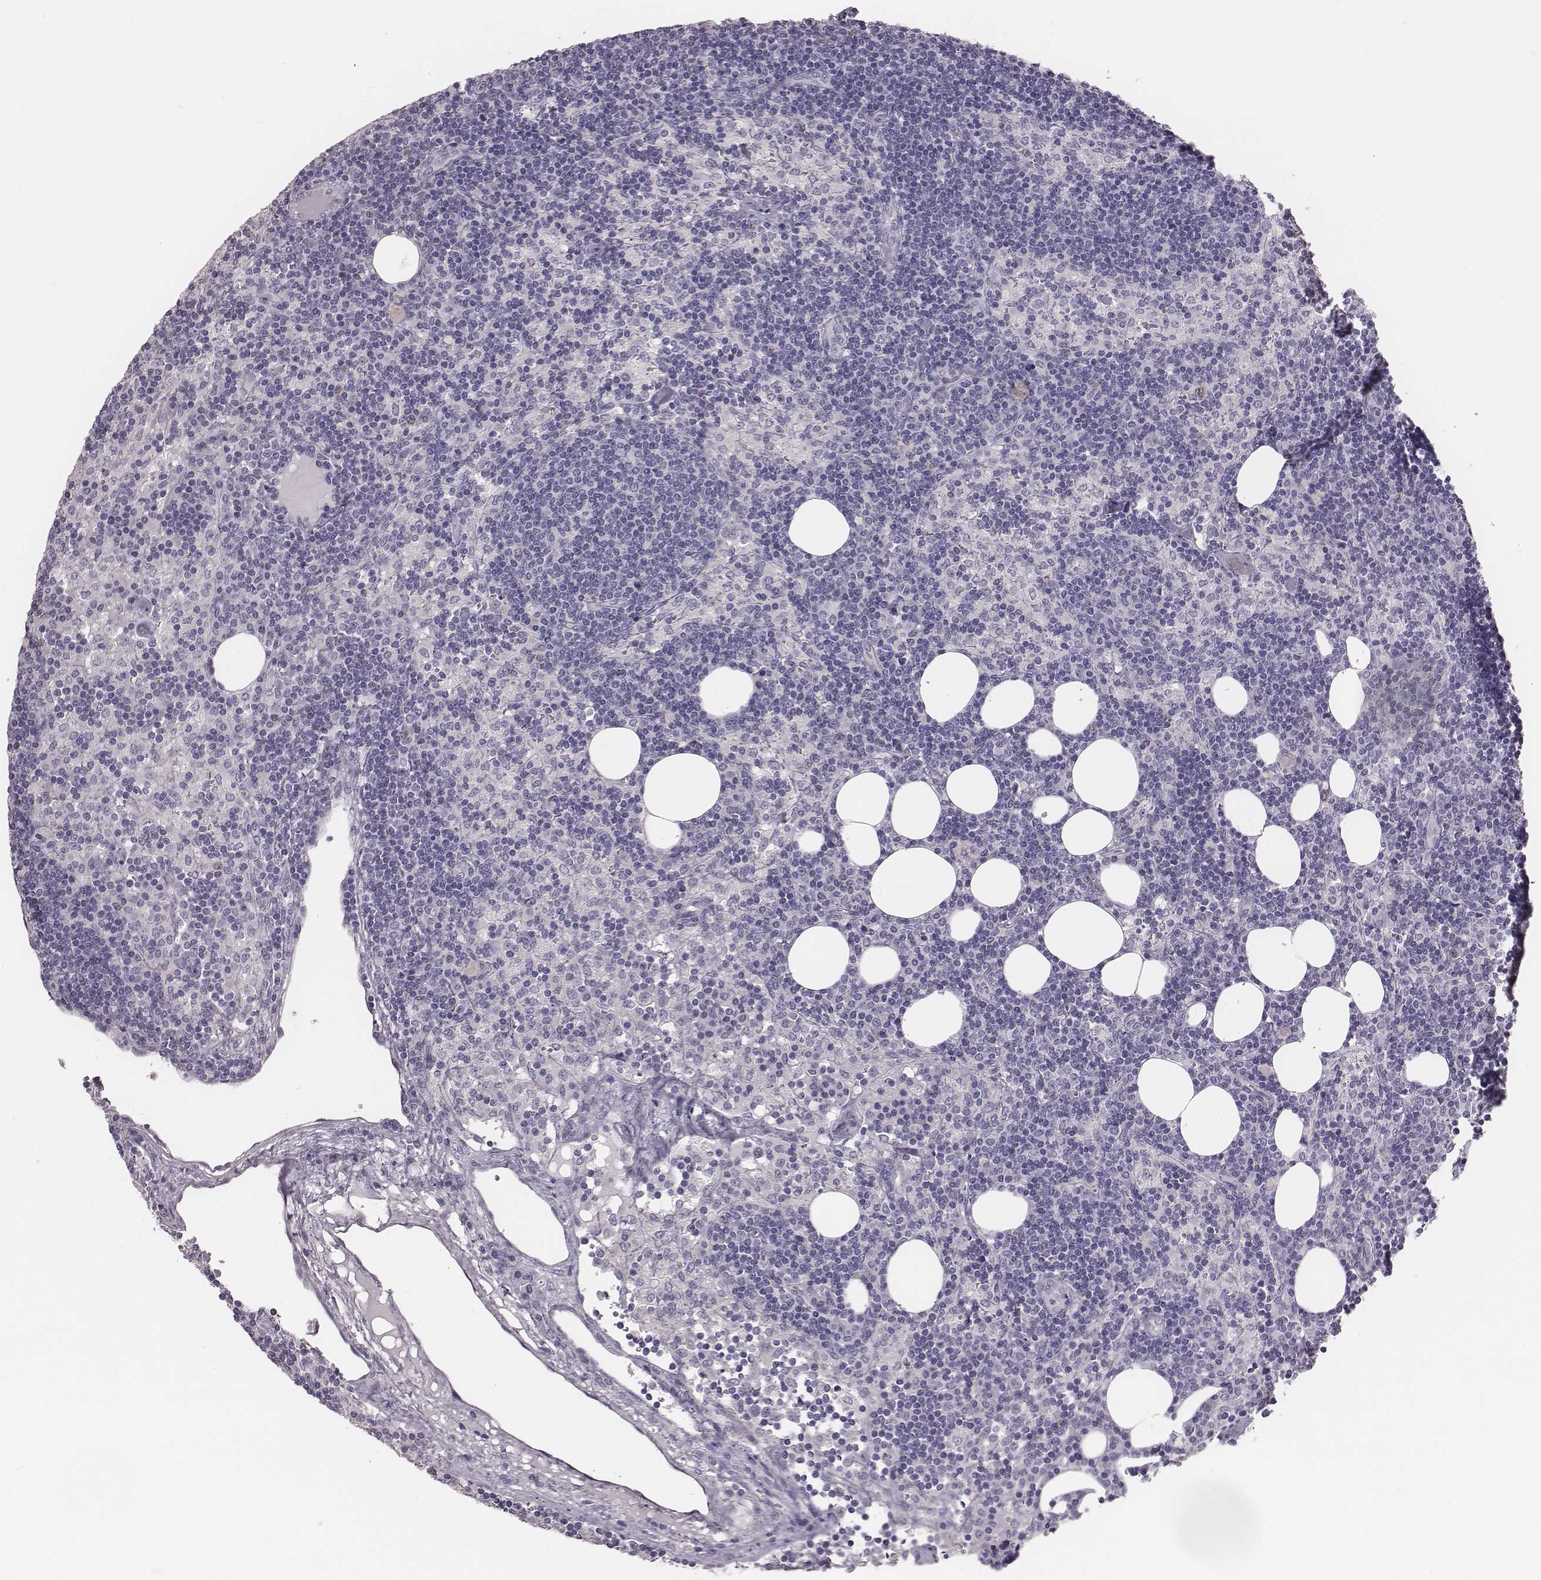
{"staining": {"intensity": "weak", "quantity": "25%-75%", "location": "nuclear"}, "tissue": "lymph node", "cell_type": "Germinal center cells", "image_type": "normal", "snomed": [{"axis": "morphology", "description": "Normal tissue, NOS"}, {"axis": "topography", "description": "Lymph node"}], "caption": "Immunohistochemical staining of benign human lymph node exhibits low levels of weak nuclear staining in about 25%-75% of germinal center cells. (DAB (3,3'-diaminobenzidine) IHC, brown staining for protein, blue staining for nuclei).", "gene": "PBK", "patient": {"sex": "female", "age": 52}}